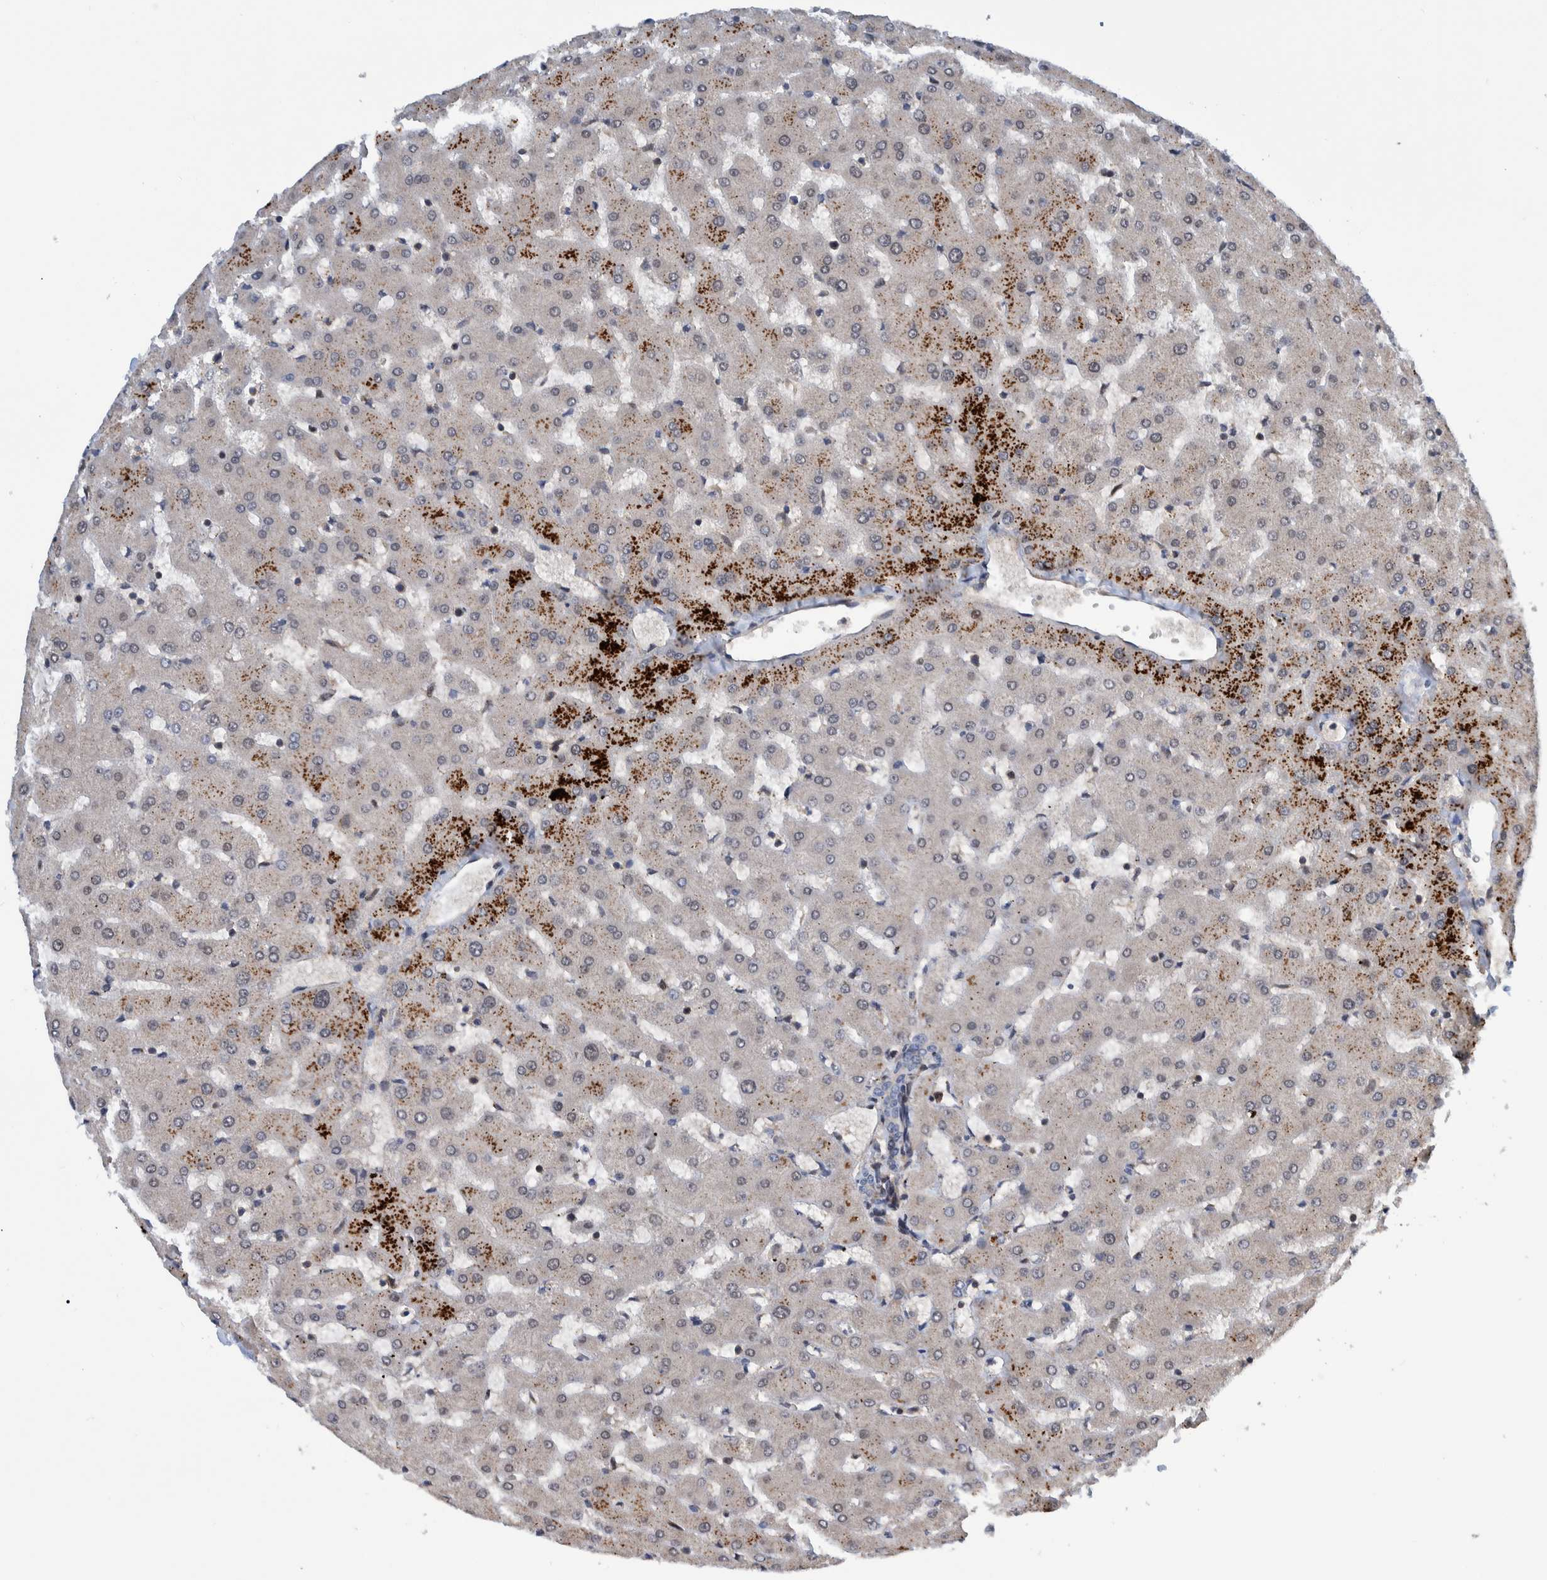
{"staining": {"intensity": "negative", "quantity": "none", "location": "none"}, "tissue": "liver", "cell_type": "Cholangiocytes", "image_type": "normal", "snomed": [{"axis": "morphology", "description": "Normal tissue, NOS"}, {"axis": "topography", "description": "Liver"}], "caption": "DAB immunohistochemical staining of normal human liver shows no significant expression in cholangiocytes.", "gene": "GRPEL2", "patient": {"sex": "female", "age": 63}}